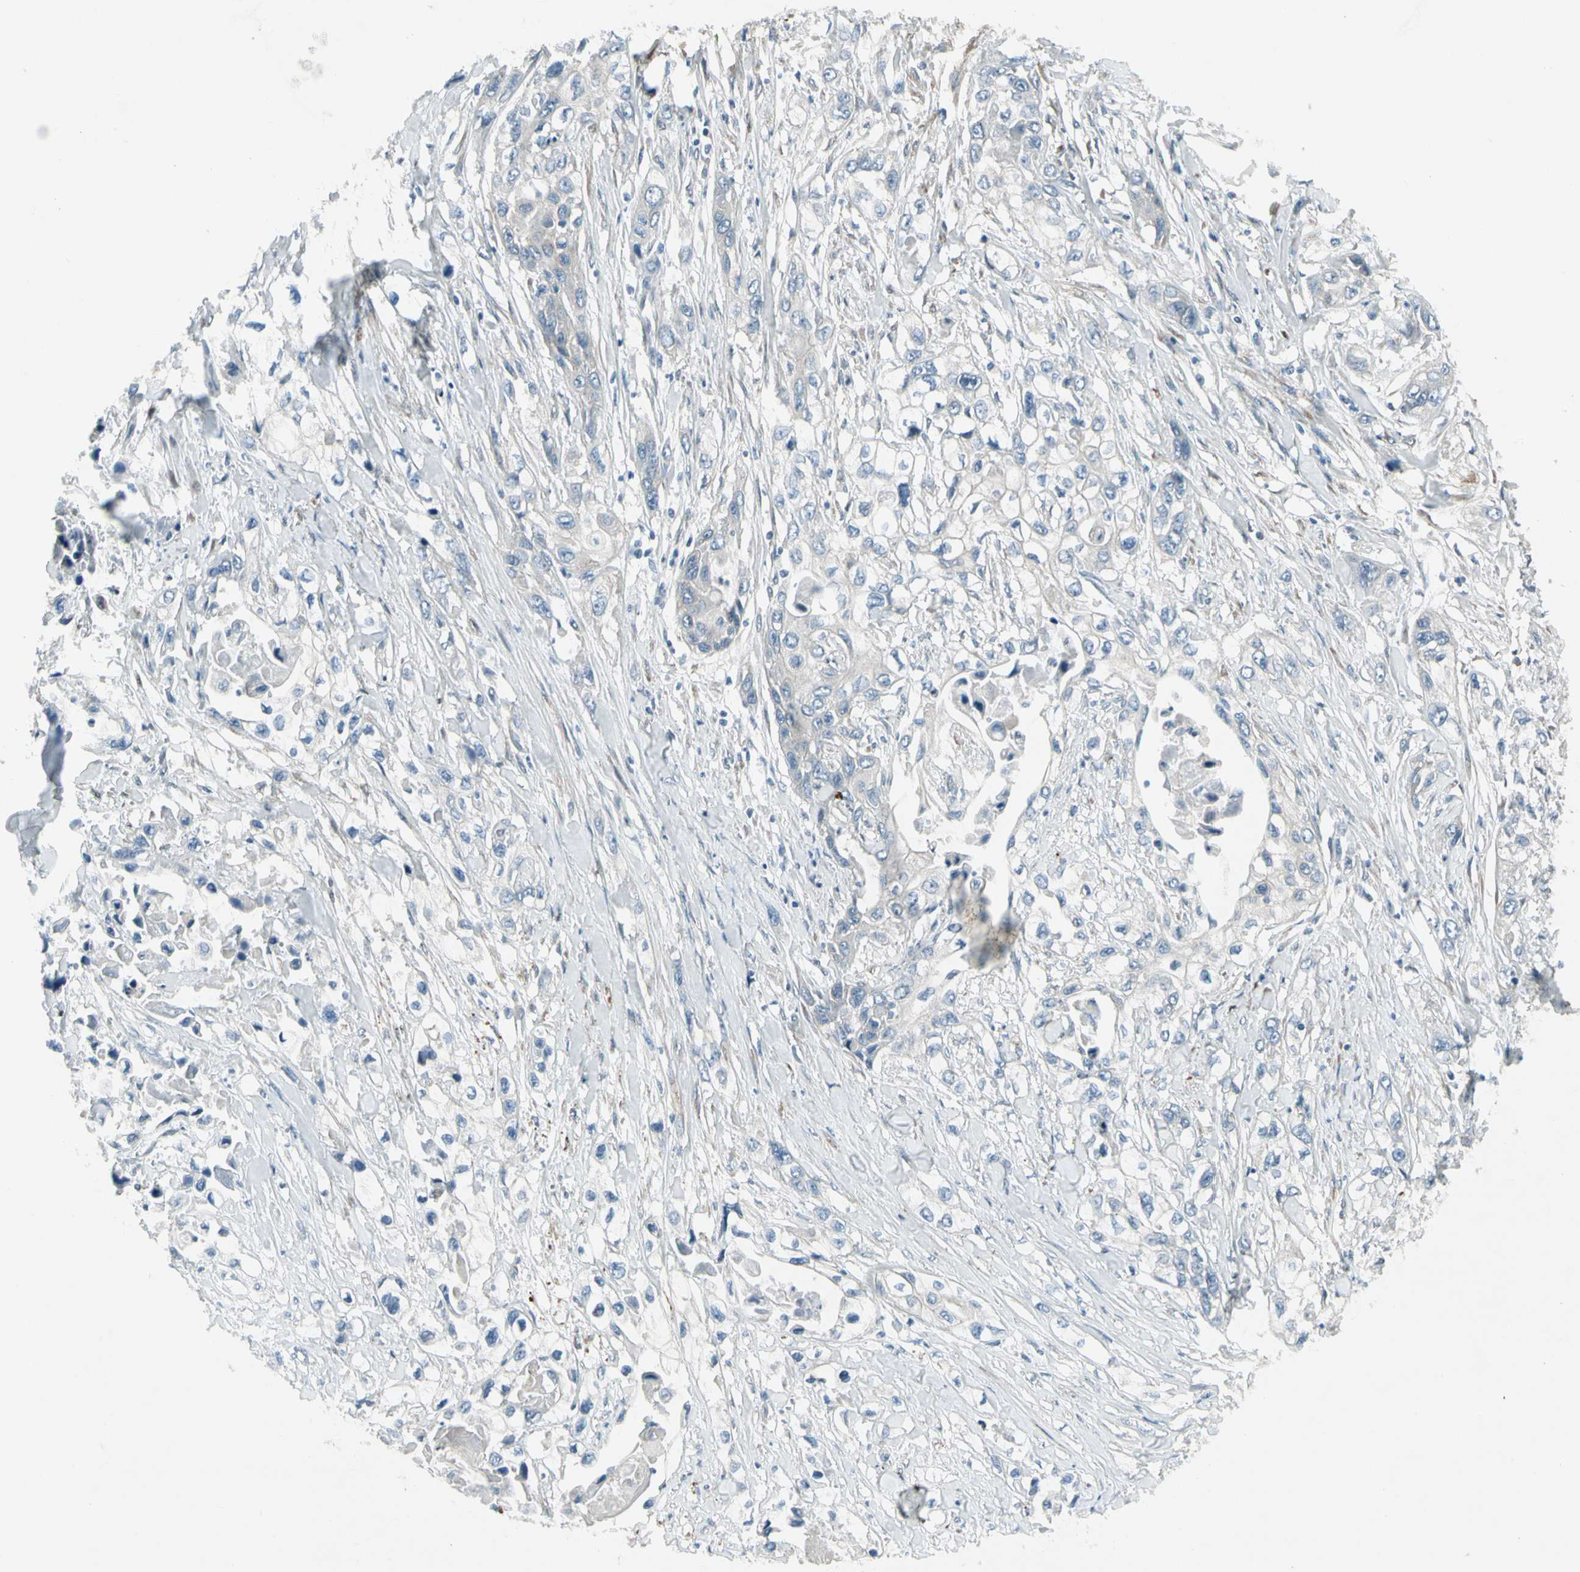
{"staining": {"intensity": "negative", "quantity": "none", "location": "none"}, "tissue": "pancreatic cancer", "cell_type": "Tumor cells", "image_type": "cancer", "snomed": [{"axis": "morphology", "description": "Adenocarcinoma, NOS"}, {"axis": "topography", "description": "Pancreas"}], "caption": "Immunohistochemistry micrograph of human adenocarcinoma (pancreatic) stained for a protein (brown), which exhibits no expression in tumor cells.", "gene": "PANK2", "patient": {"sex": "female", "age": 70}}